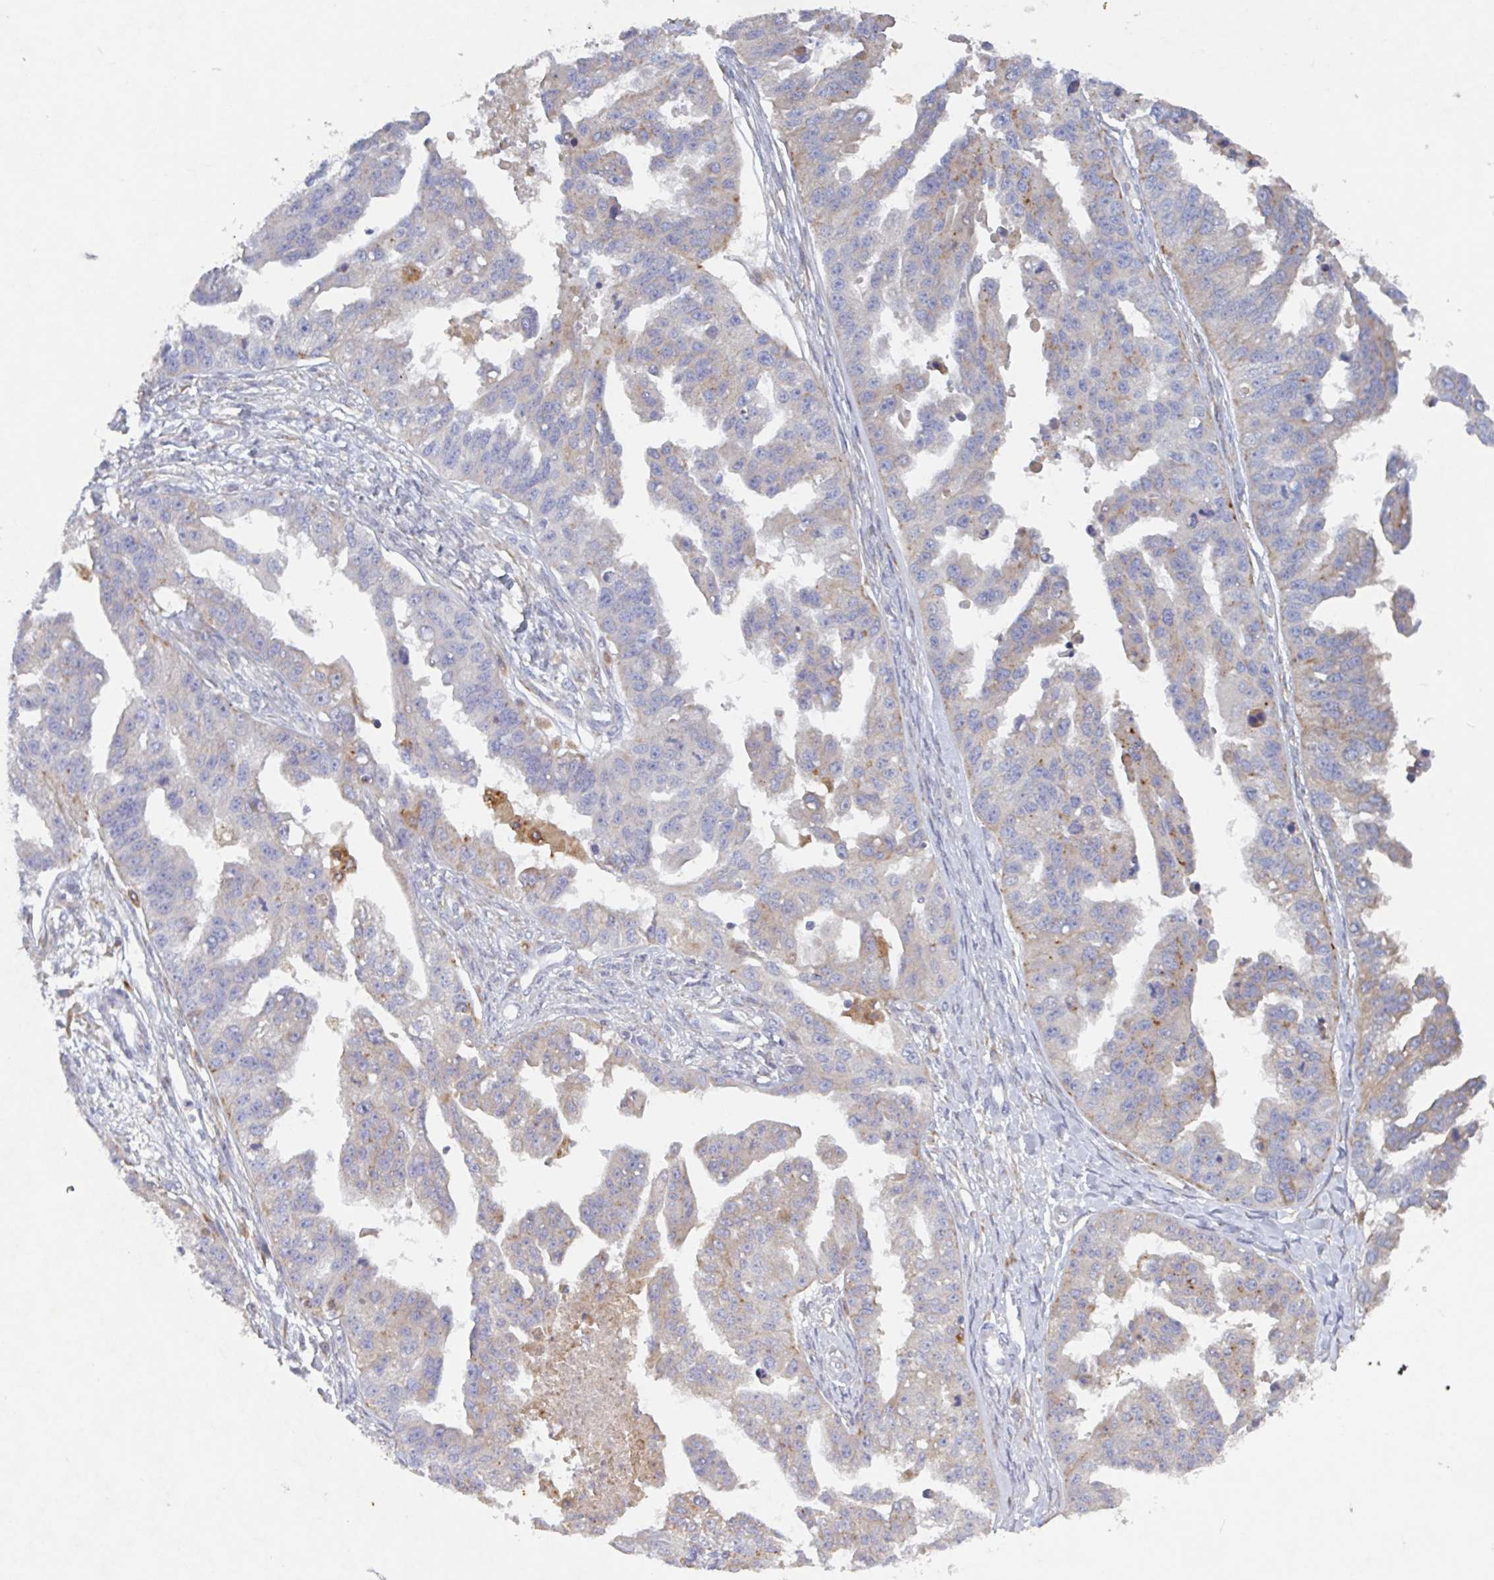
{"staining": {"intensity": "moderate", "quantity": "<25%", "location": "cytoplasmic/membranous"}, "tissue": "ovarian cancer", "cell_type": "Tumor cells", "image_type": "cancer", "snomed": [{"axis": "morphology", "description": "Cystadenocarcinoma, serous, NOS"}, {"axis": "topography", "description": "Ovary"}], "caption": "A high-resolution image shows immunohistochemistry staining of ovarian cancer (serous cystadenocarcinoma), which exhibits moderate cytoplasmic/membranous positivity in approximately <25% of tumor cells.", "gene": "MANBA", "patient": {"sex": "female", "age": 58}}